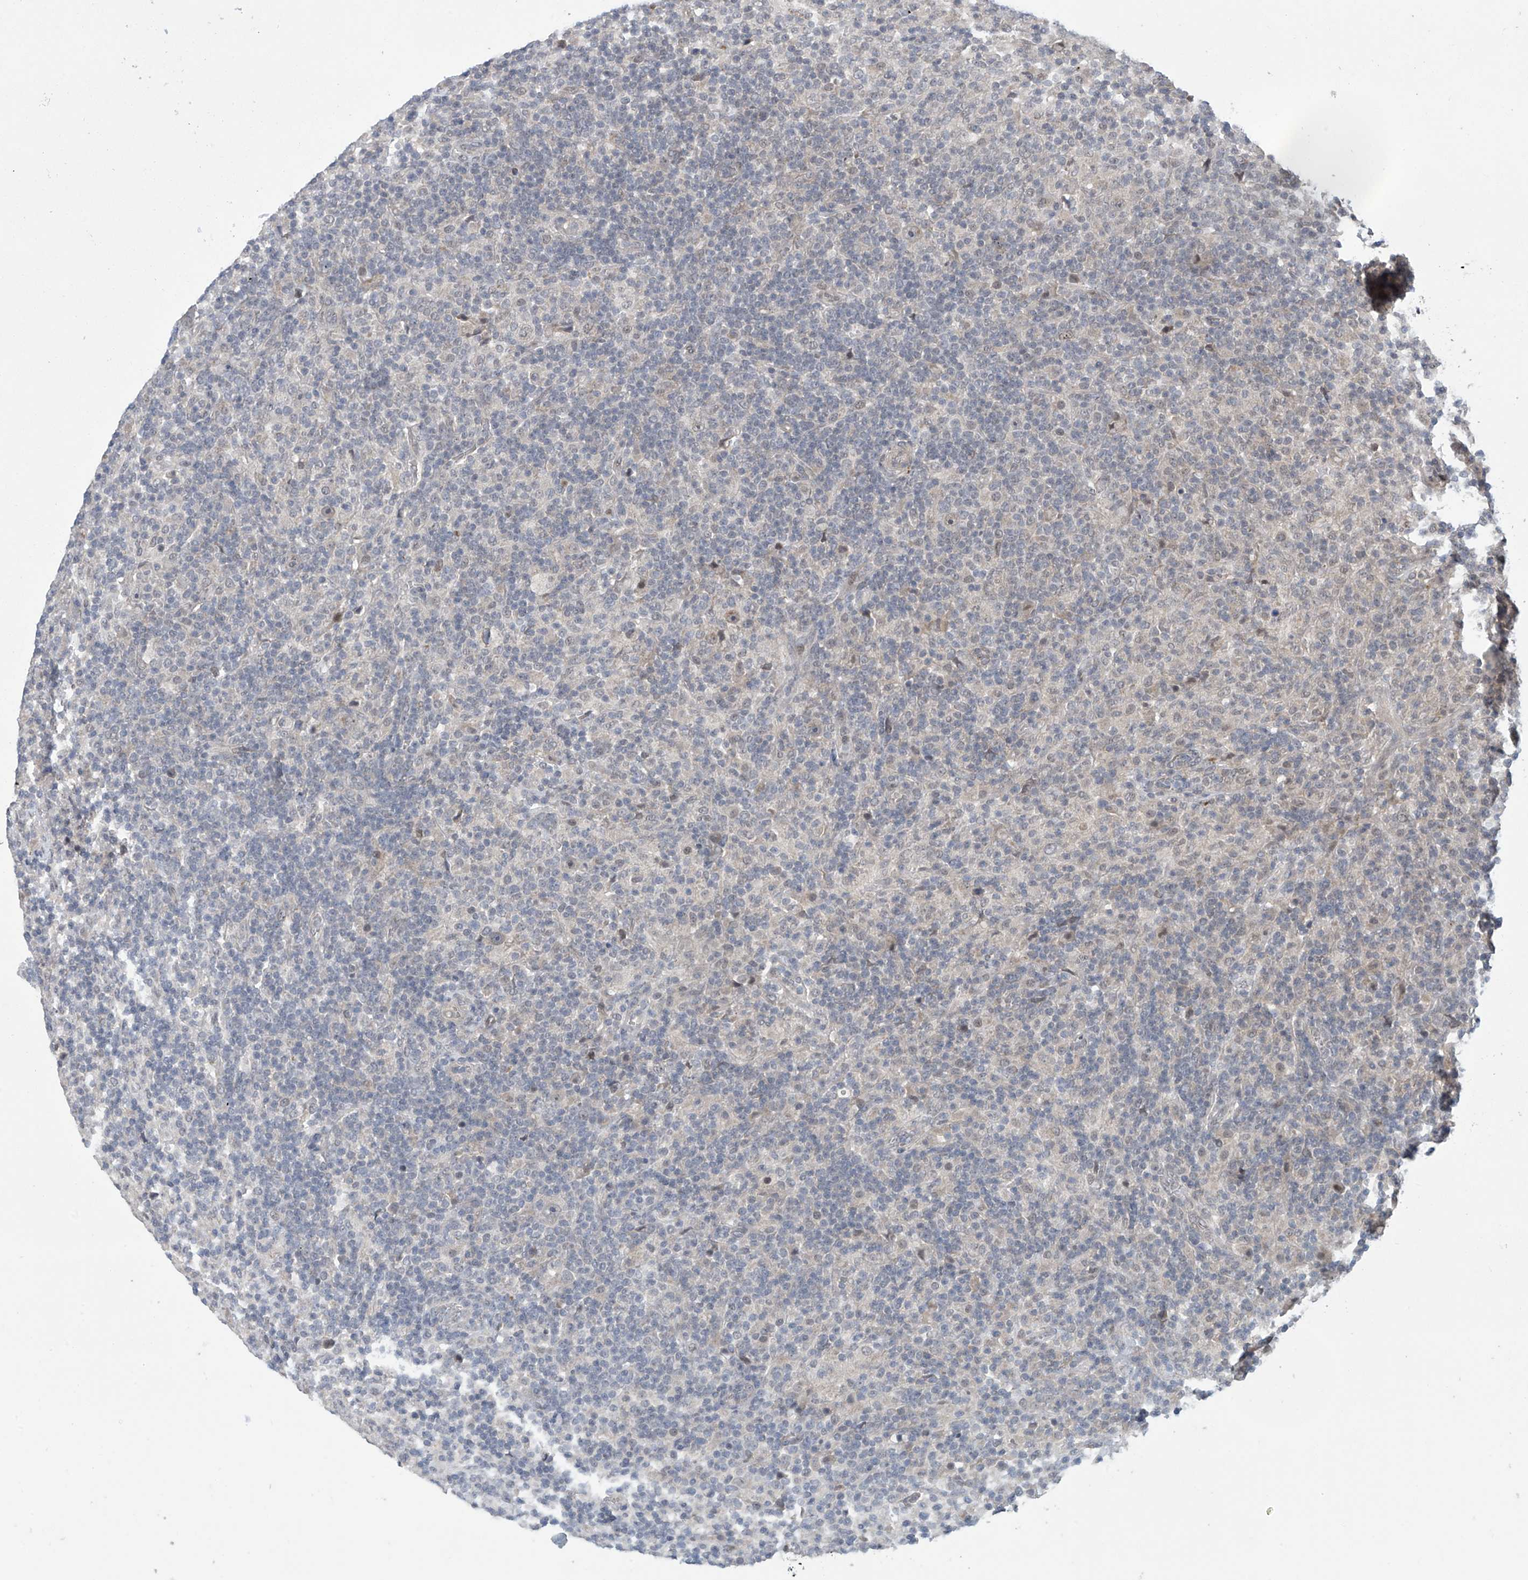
{"staining": {"intensity": "negative", "quantity": "none", "location": "none"}, "tissue": "lymphoma", "cell_type": "Tumor cells", "image_type": "cancer", "snomed": [{"axis": "morphology", "description": "Hodgkin's disease, NOS"}, {"axis": "topography", "description": "Lymph node"}], "caption": "An image of lymphoma stained for a protein displays no brown staining in tumor cells.", "gene": "ABHD13", "patient": {"sex": "male", "age": 70}}